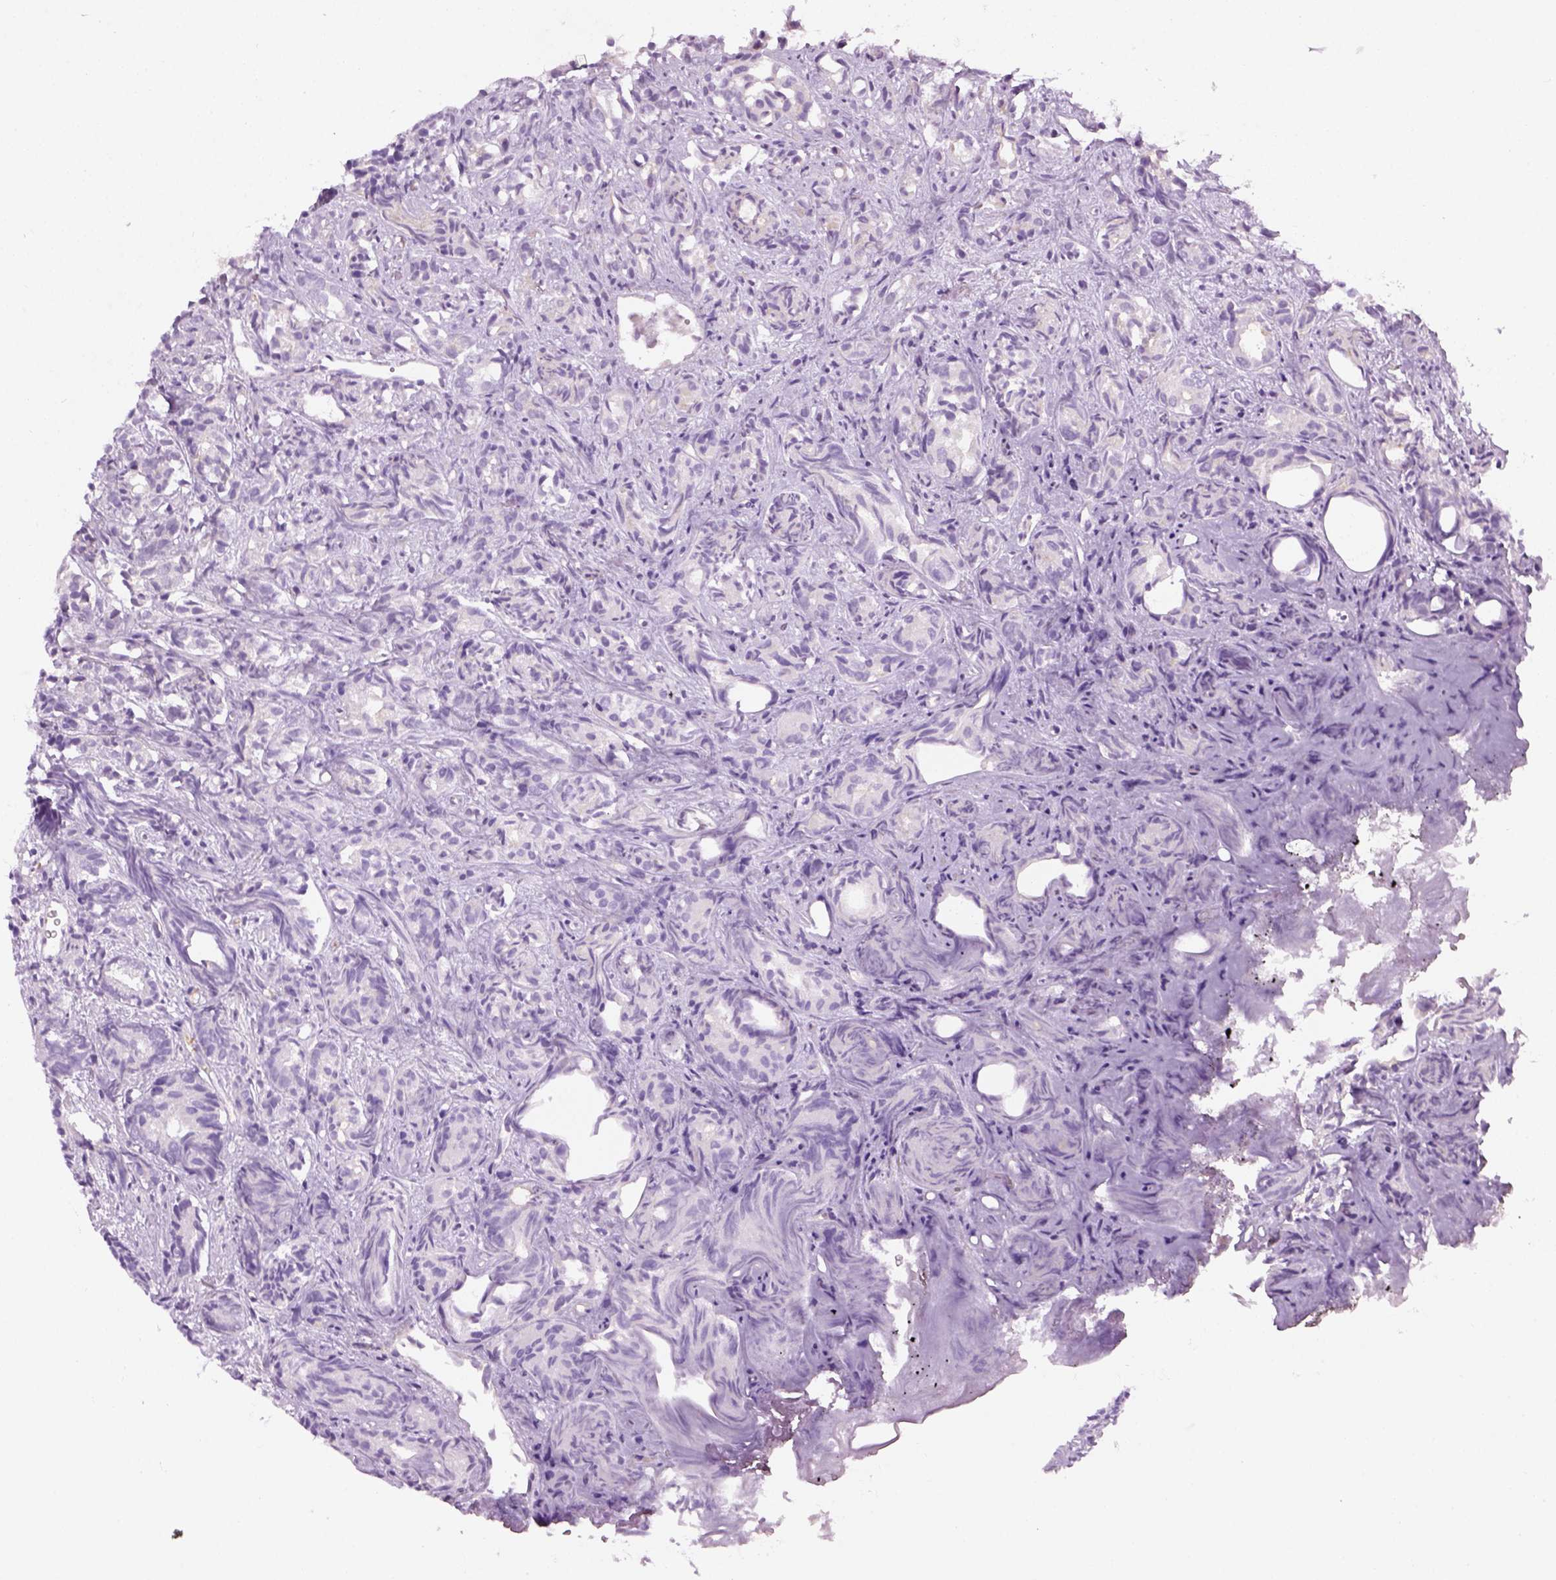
{"staining": {"intensity": "negative", "quantity": "none", "location": "none"}, "tissue": "prostate cancer", "cell_type": "Tumor cells", "image_type": "cancer", "snomed": [{"axis": "morphology", "description": "Adenocarcinoma, High grade"}, {"axis": "topography", "description": "Prostate"}], "caption": "Histopathology image shows no significant protein staining in tumor cells of adenocarcinoma (high-grade) (prostate). Nuclei are stained in blue.", "gene": "CIBAR2", "patient": {"sex": "male", "age": 84}}